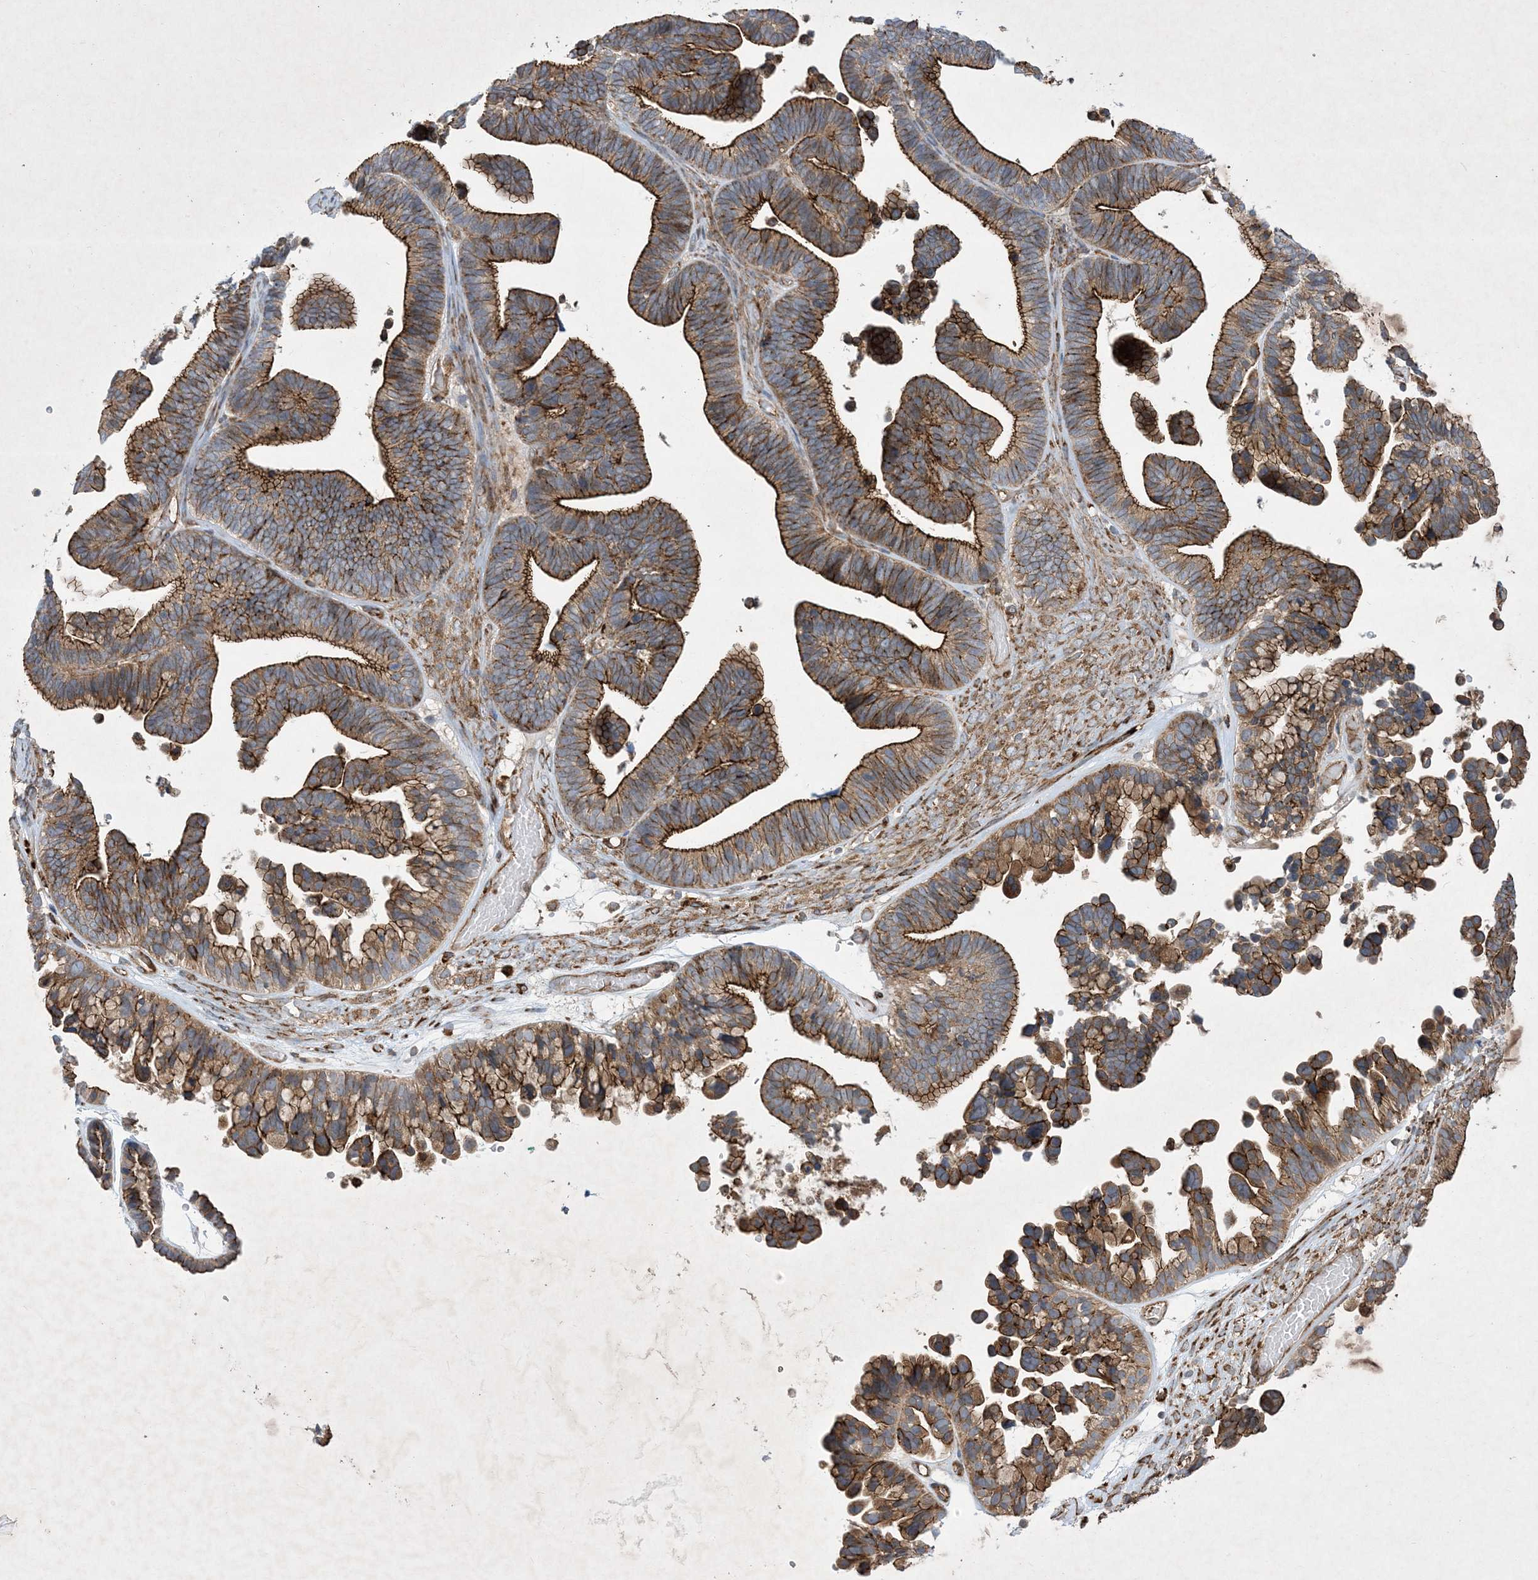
{"staining": {"intensity": "strong", "quantity": ">75%", "location": "cytoplasmic/membranous"}, "tissue": "ovarian cancer", "cell_type": "Tumor cells", "image_type": "cancer", "snomed": [{"axis": "morphology", "description": "Cystadenocarcinoma, serous, NOS"}, {"axis": "topography", "description": "Ovary"}], "caption": "Serous cystadenocarcinoma (ovarian) stained for a protein reveals strong cytoplasmic/membranous positivity in tumor cells.", "gene": "OTOP1", "patient": {"sex": "female", "age": 56}}